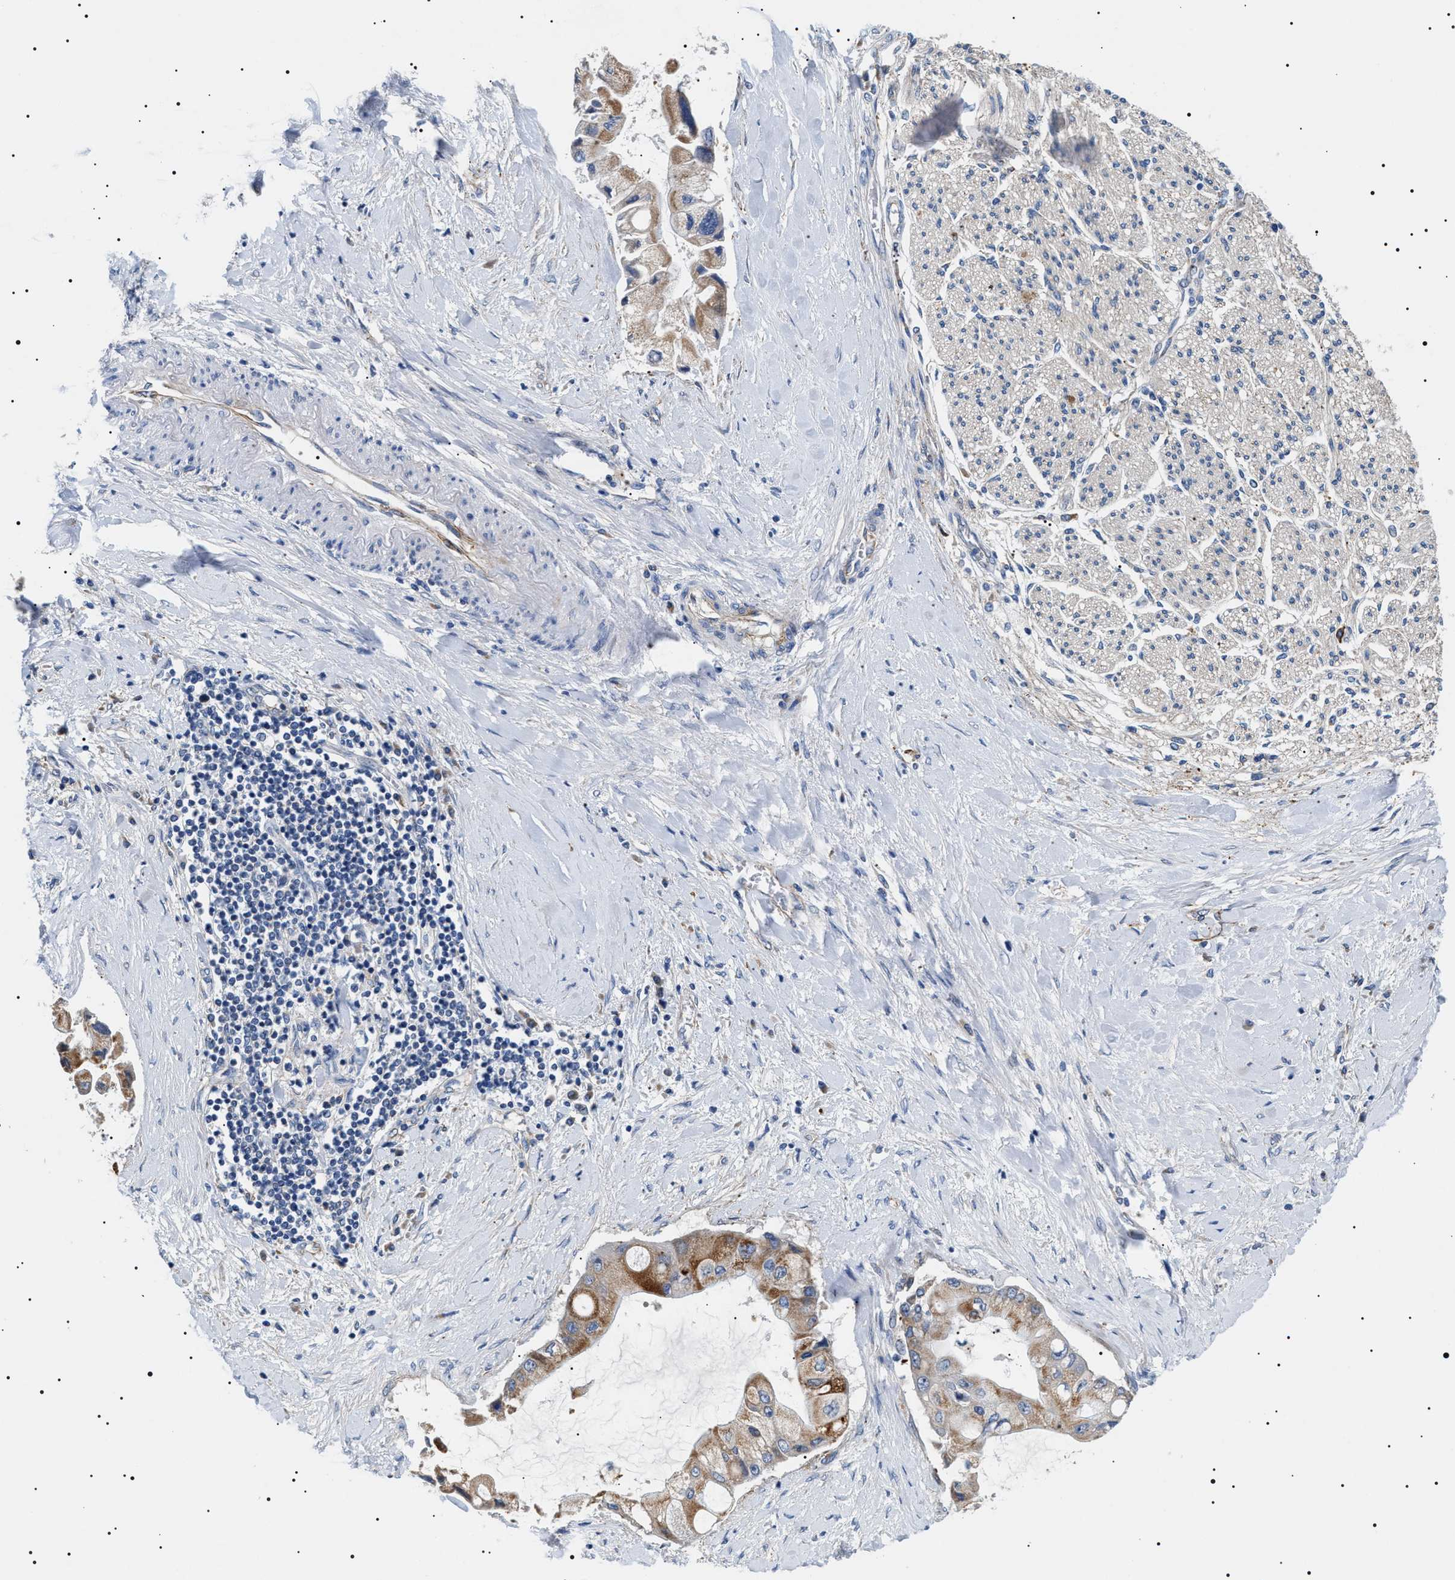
{"staining": {"intensity": "moderate", "quantity": ">75%", "location": "cytoplasmic/membranous"}, "tissue": "liver cancer", "cell_type": "Tumor cells", "image_type": "cancer", "snomed": [{"axis": "morphology", "description": "Cholangiocarcinoma"}, {"axis": "topography", "description": "Liver"}], "caption": "Liver cholangiocarcinoma tissue shows moderate cytoplasmic/membranous positivity in about >75% of tumor cells, visualized by immunohistochemistry.", "gene": "TMEM222", "patient": {"sex": "male", "age": 50}}